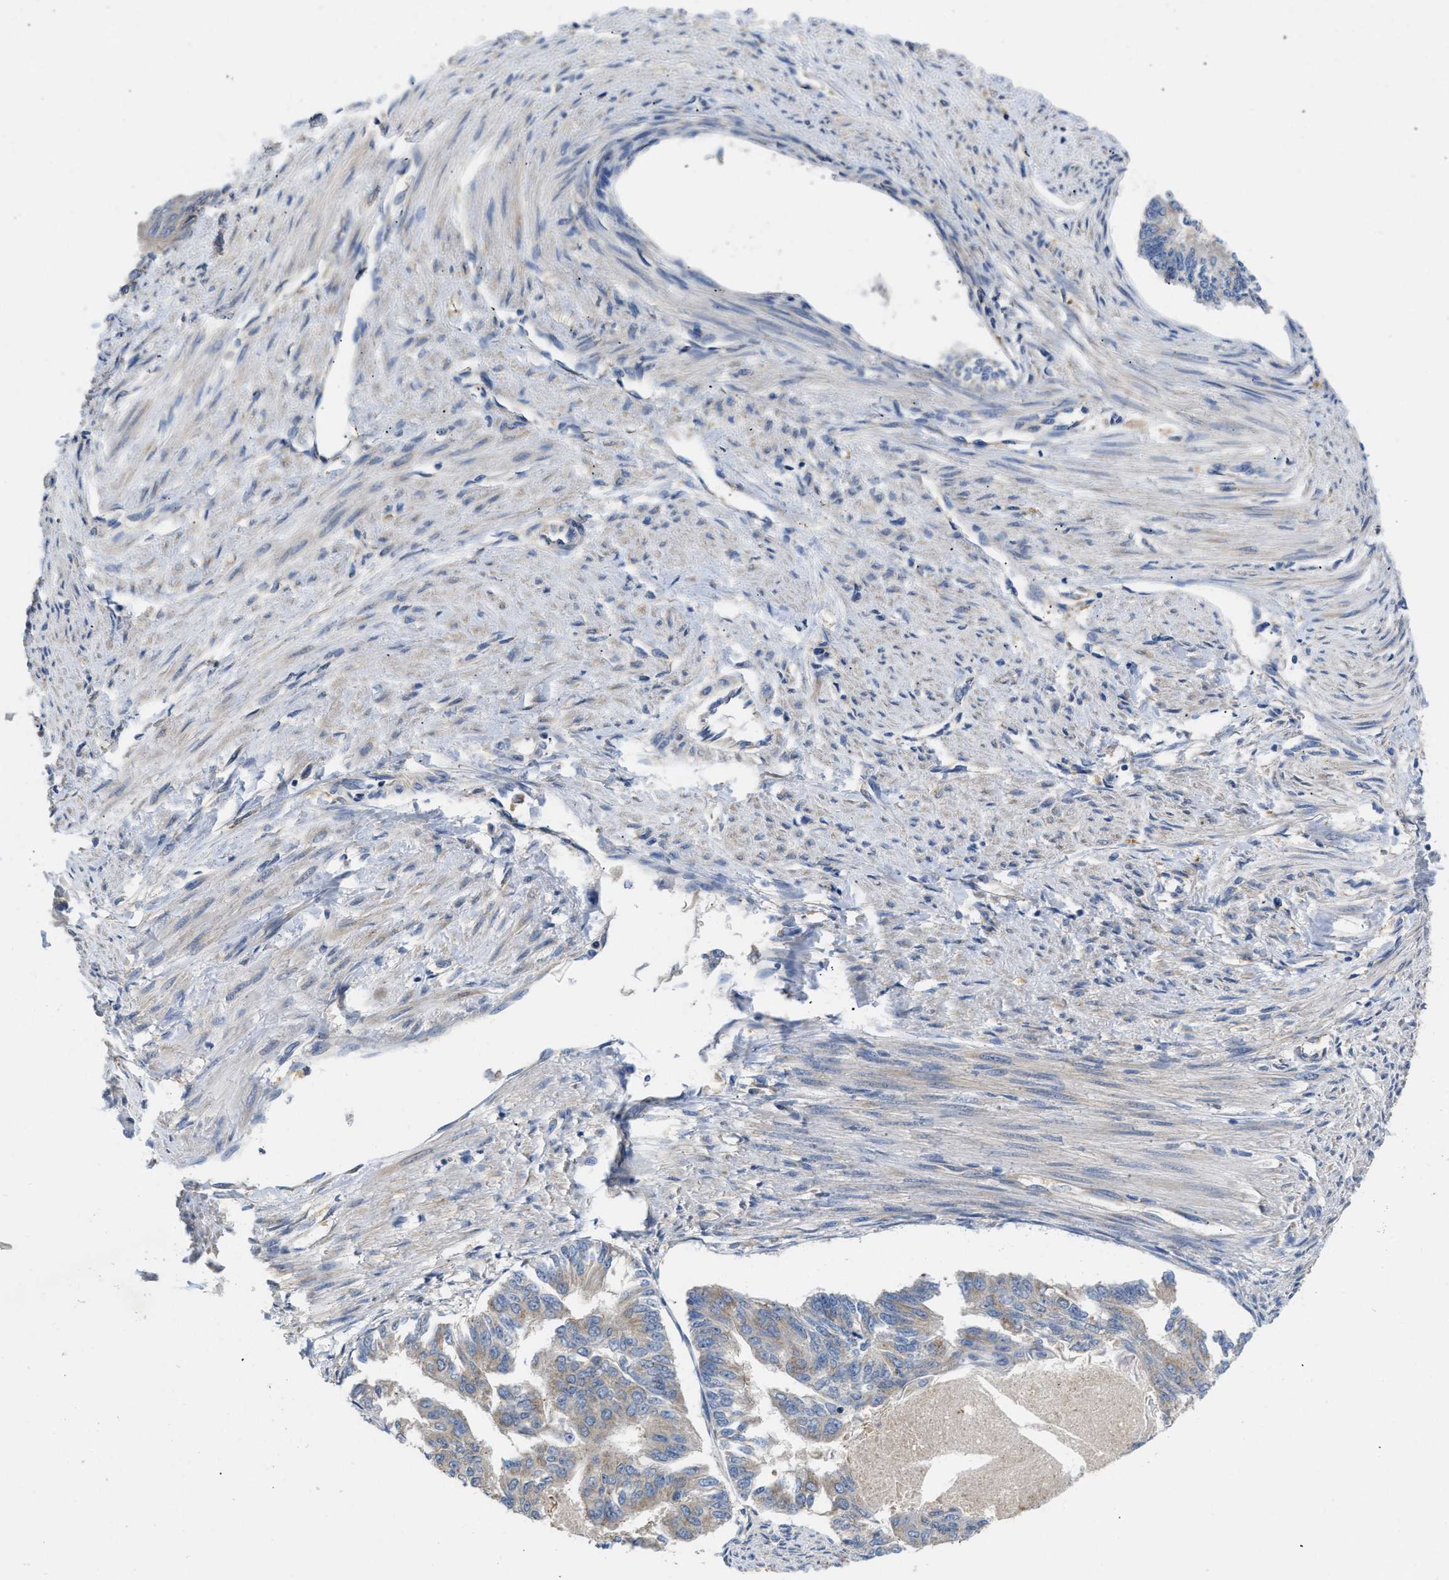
{"staining": {"intensity": "weak", "quantity": "<25%", "location": "cytoplasmic/membranous"}, "tissue": "endometrial cancer", "cell_type": "Tumor cells", "image_type": "cancer", "snomed": [{"axis": "morphology", "description": "Adenocarcinoma, NOS"}, {"axis": "topography", "description": "Endometrium"}], "caption": "There is no significant positivity in tumor cells of endometrial adenocarcinoma.", "gene": "RNF216", "patient": {"sex": "female", "age": 32}}